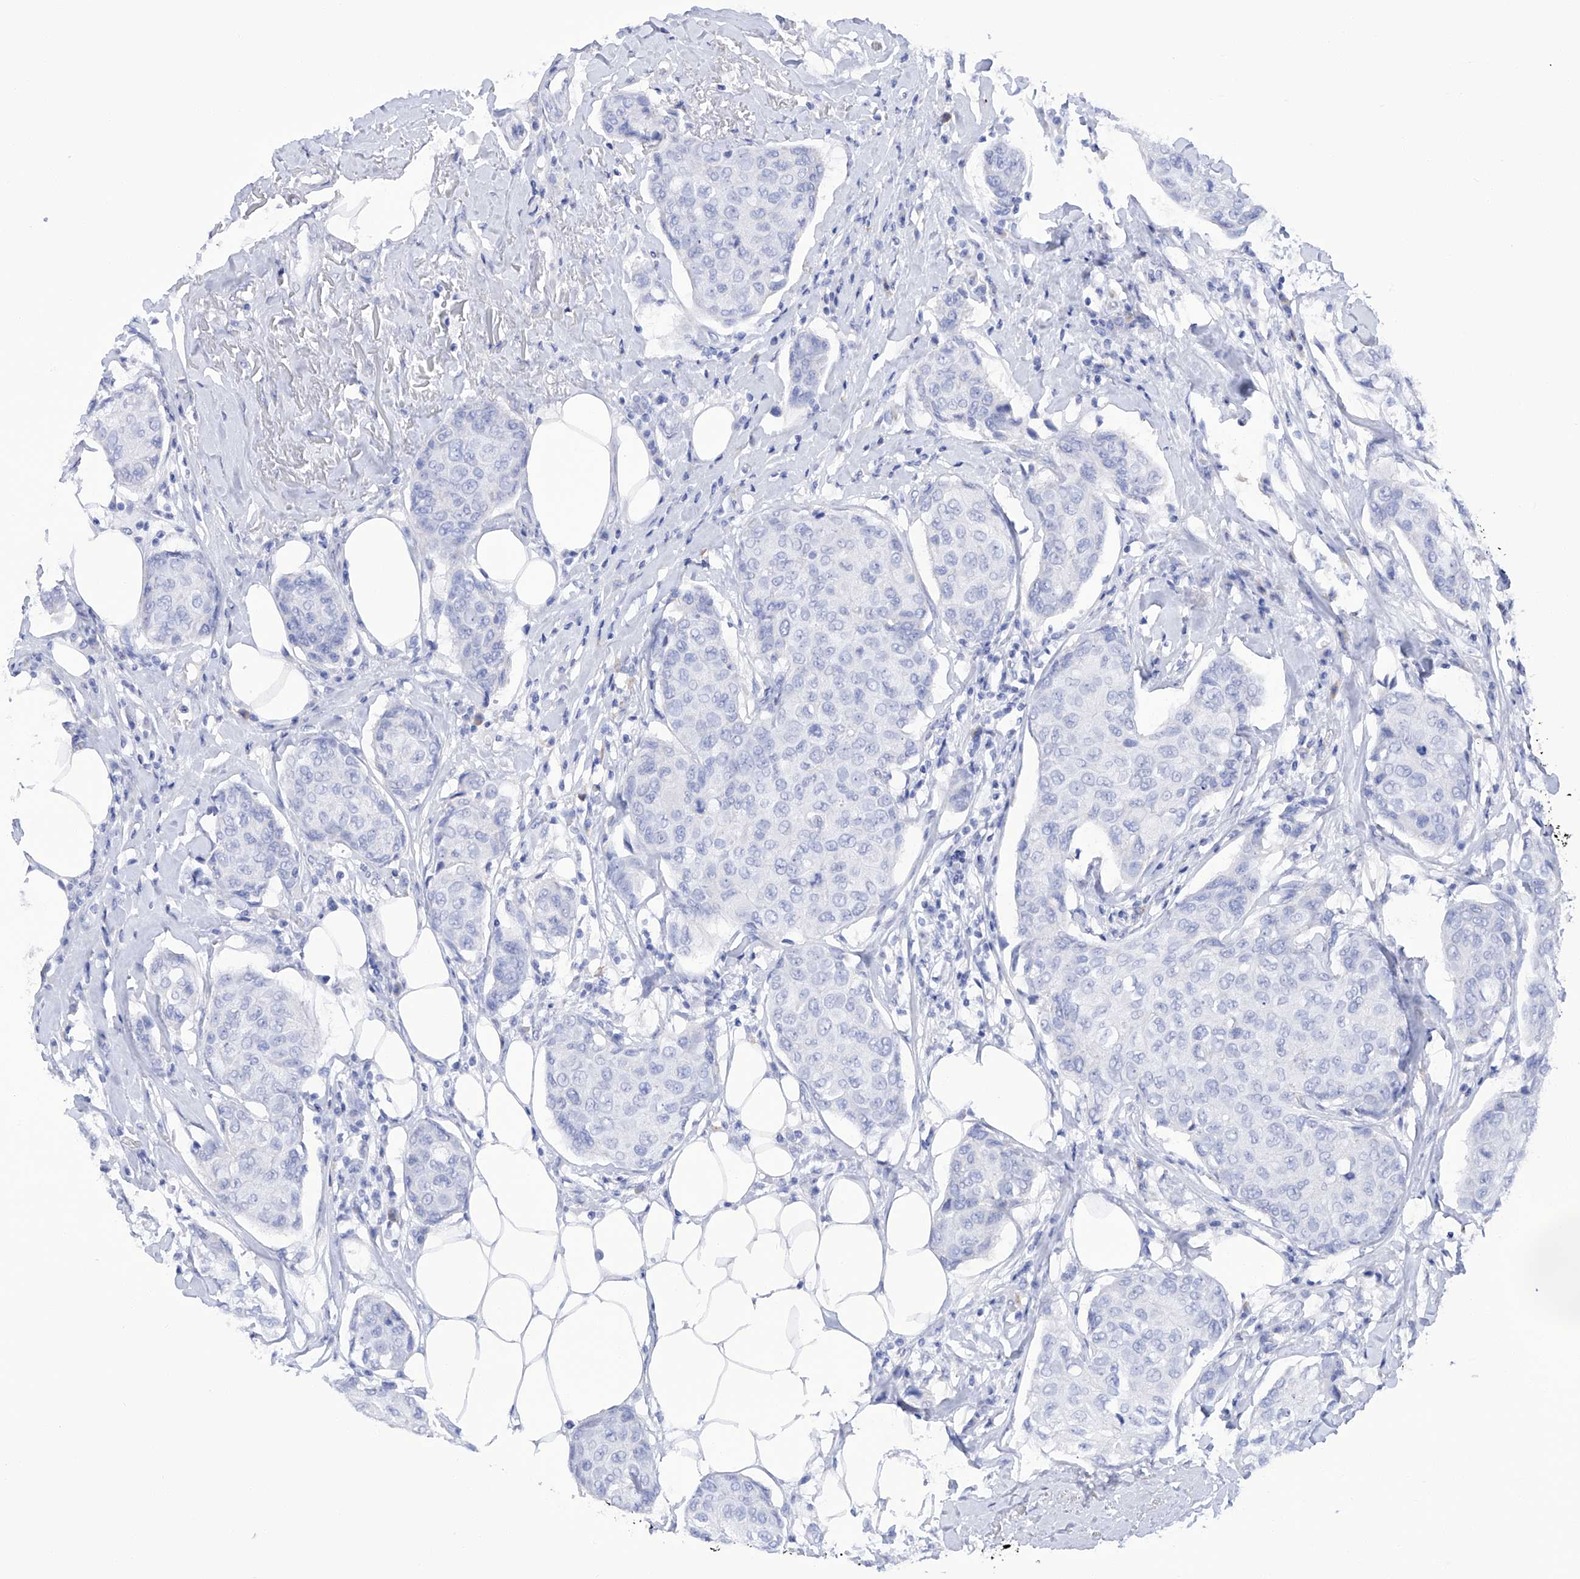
{"staining": {"intensity": "negative", "quantity": "none", "location": "none"}, "tissue": "breast cancer", "cell_type": "Tumor cells", "image_type": "cancer", "snomed": [{"axis": "morphology", "description": "Duct carcinoma"}, {"axis": "topography", "description": "Breast"}], "caption": "DAB immunohistochemical staining of breast cancer (intraductal carcinoma) exhibits no significant staining in tumor cells.", "gene": "FLG", "patient": {"sex": "female", "age": 80}}